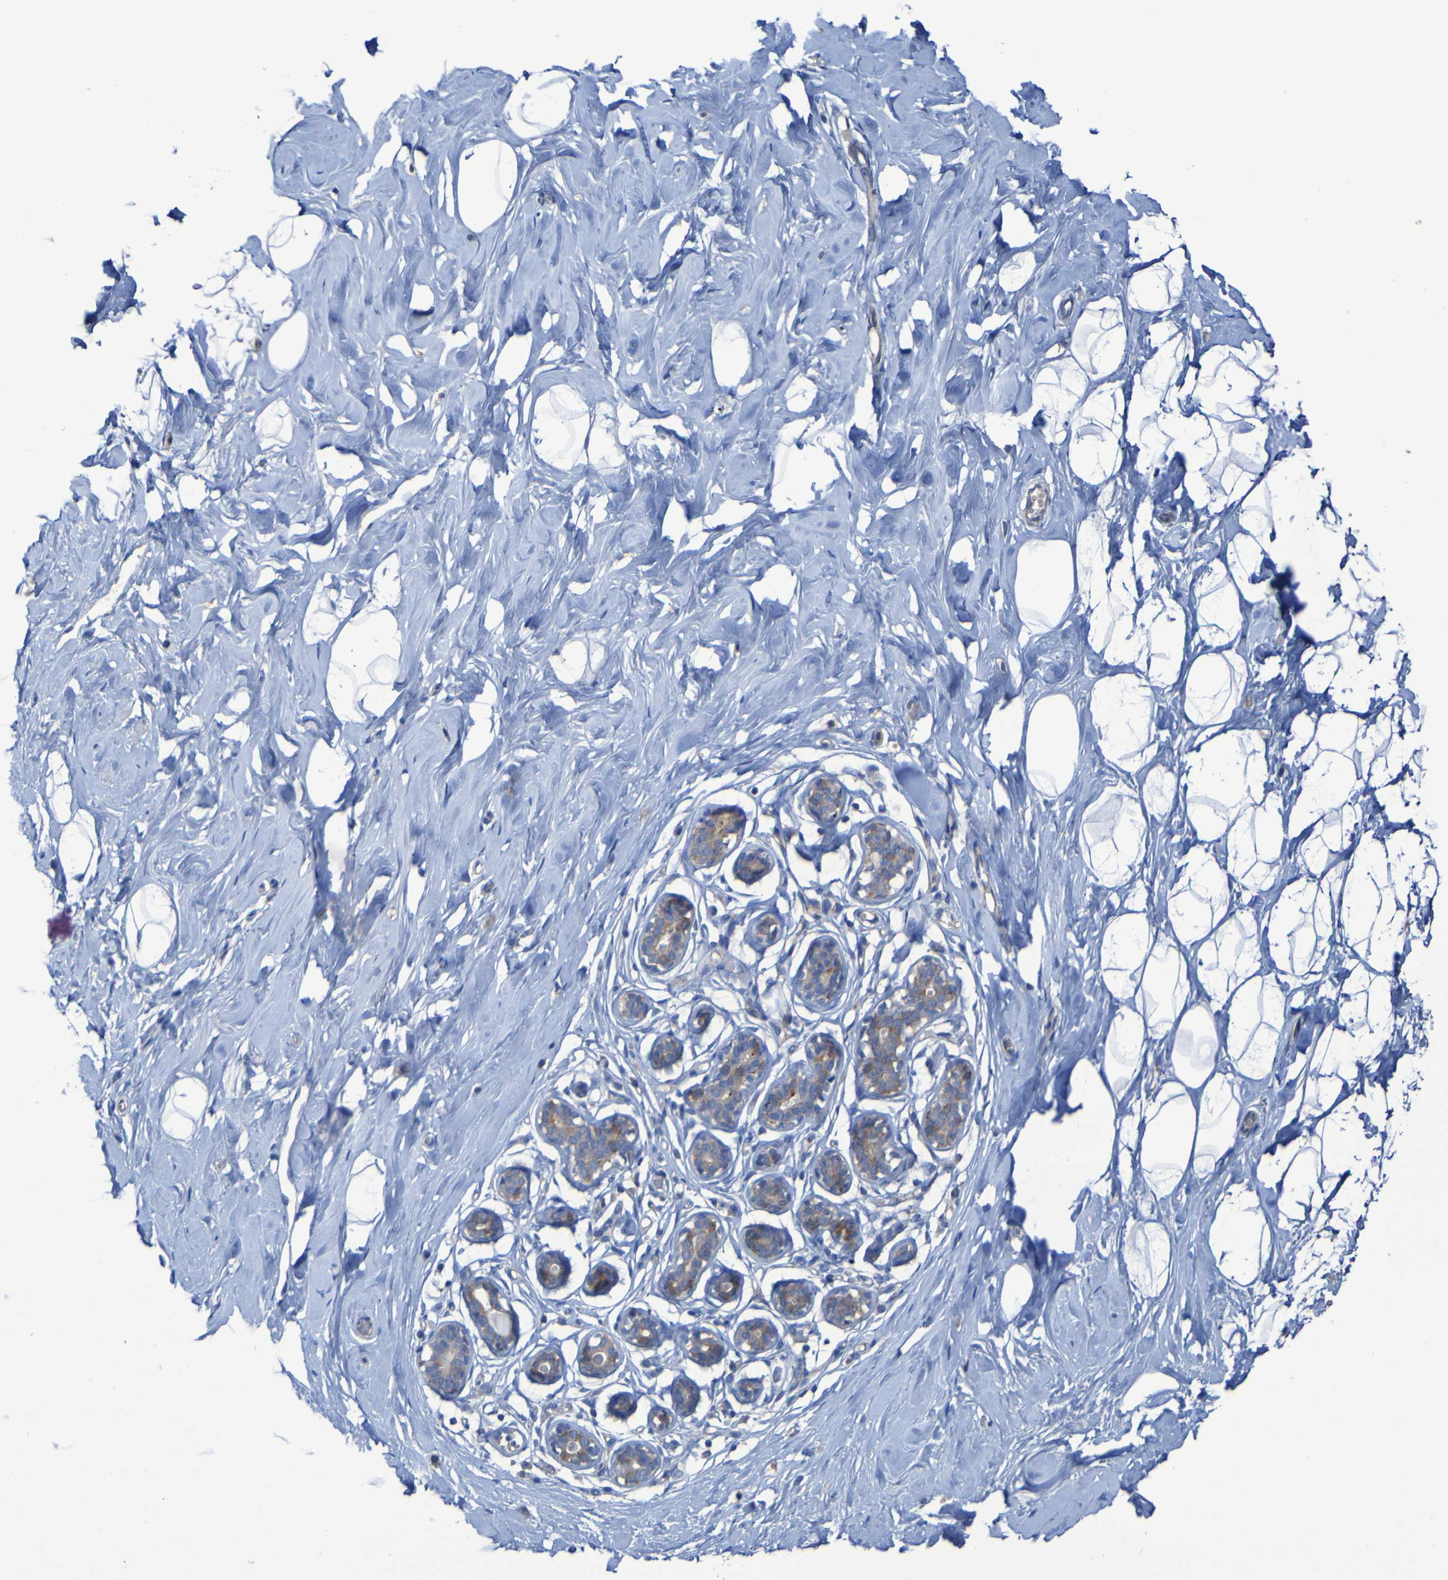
{"staining": {"intensity": "negative", "quantity": "none", "location": "none"}, "tissue": "breast", "cell_type": "Adipocytes", "image_type": "normal", "snomed": [{"axis": "morphology", "description": "Normal tissue, NOS"}, {"axis": "topography", "description": "Breast"}], "caption": "Immunohistochemistry photomicrograph of normal breast: breast stained with DAB displays no significant protein positivity in adipocytes.", "gene": "ARHGEF16", "patient": {"sex": "female", "age": 23}}